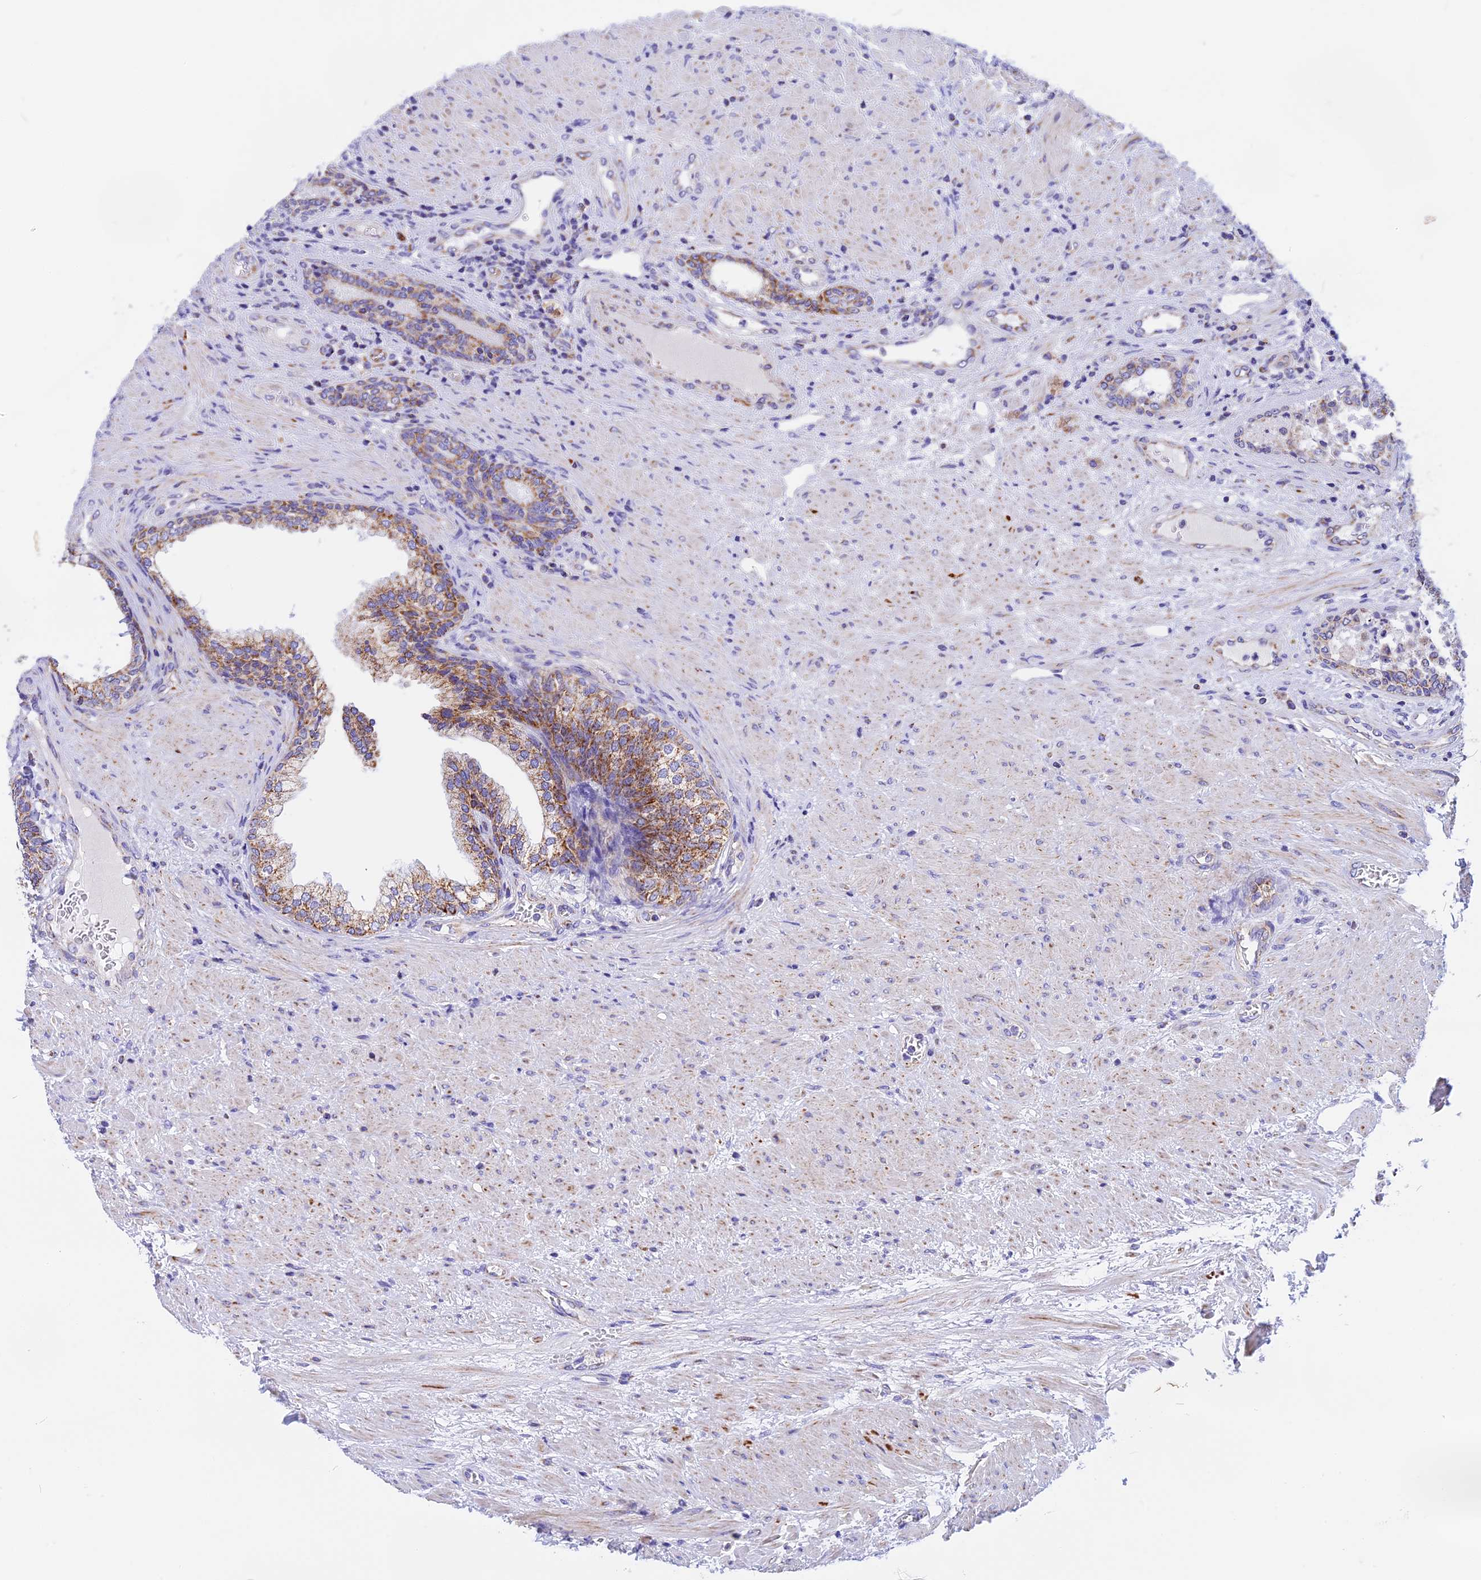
{"staining": {"intensity": "moderate", "quantity": ">75%", "location": "cytoplasmic/membranous"}, "tissue": "prostate", "cell_type": "Glandular cells", "image_type": "normal", "snomed": [{"axis": "morphology", "description": "Normal tissue, NOS"}, {"axis": "topography", "description": "Prostate"}], "caption": "Protein expression analysis of unremarkable human prostate reveals moderate cytoplasmic/membranous staining in about >75% of glandular cells. (Brightfield microscopy of DAB IHC at high magnification).", "gene": "VDAC2", "patient": {"sex": "male", "age": 76}}